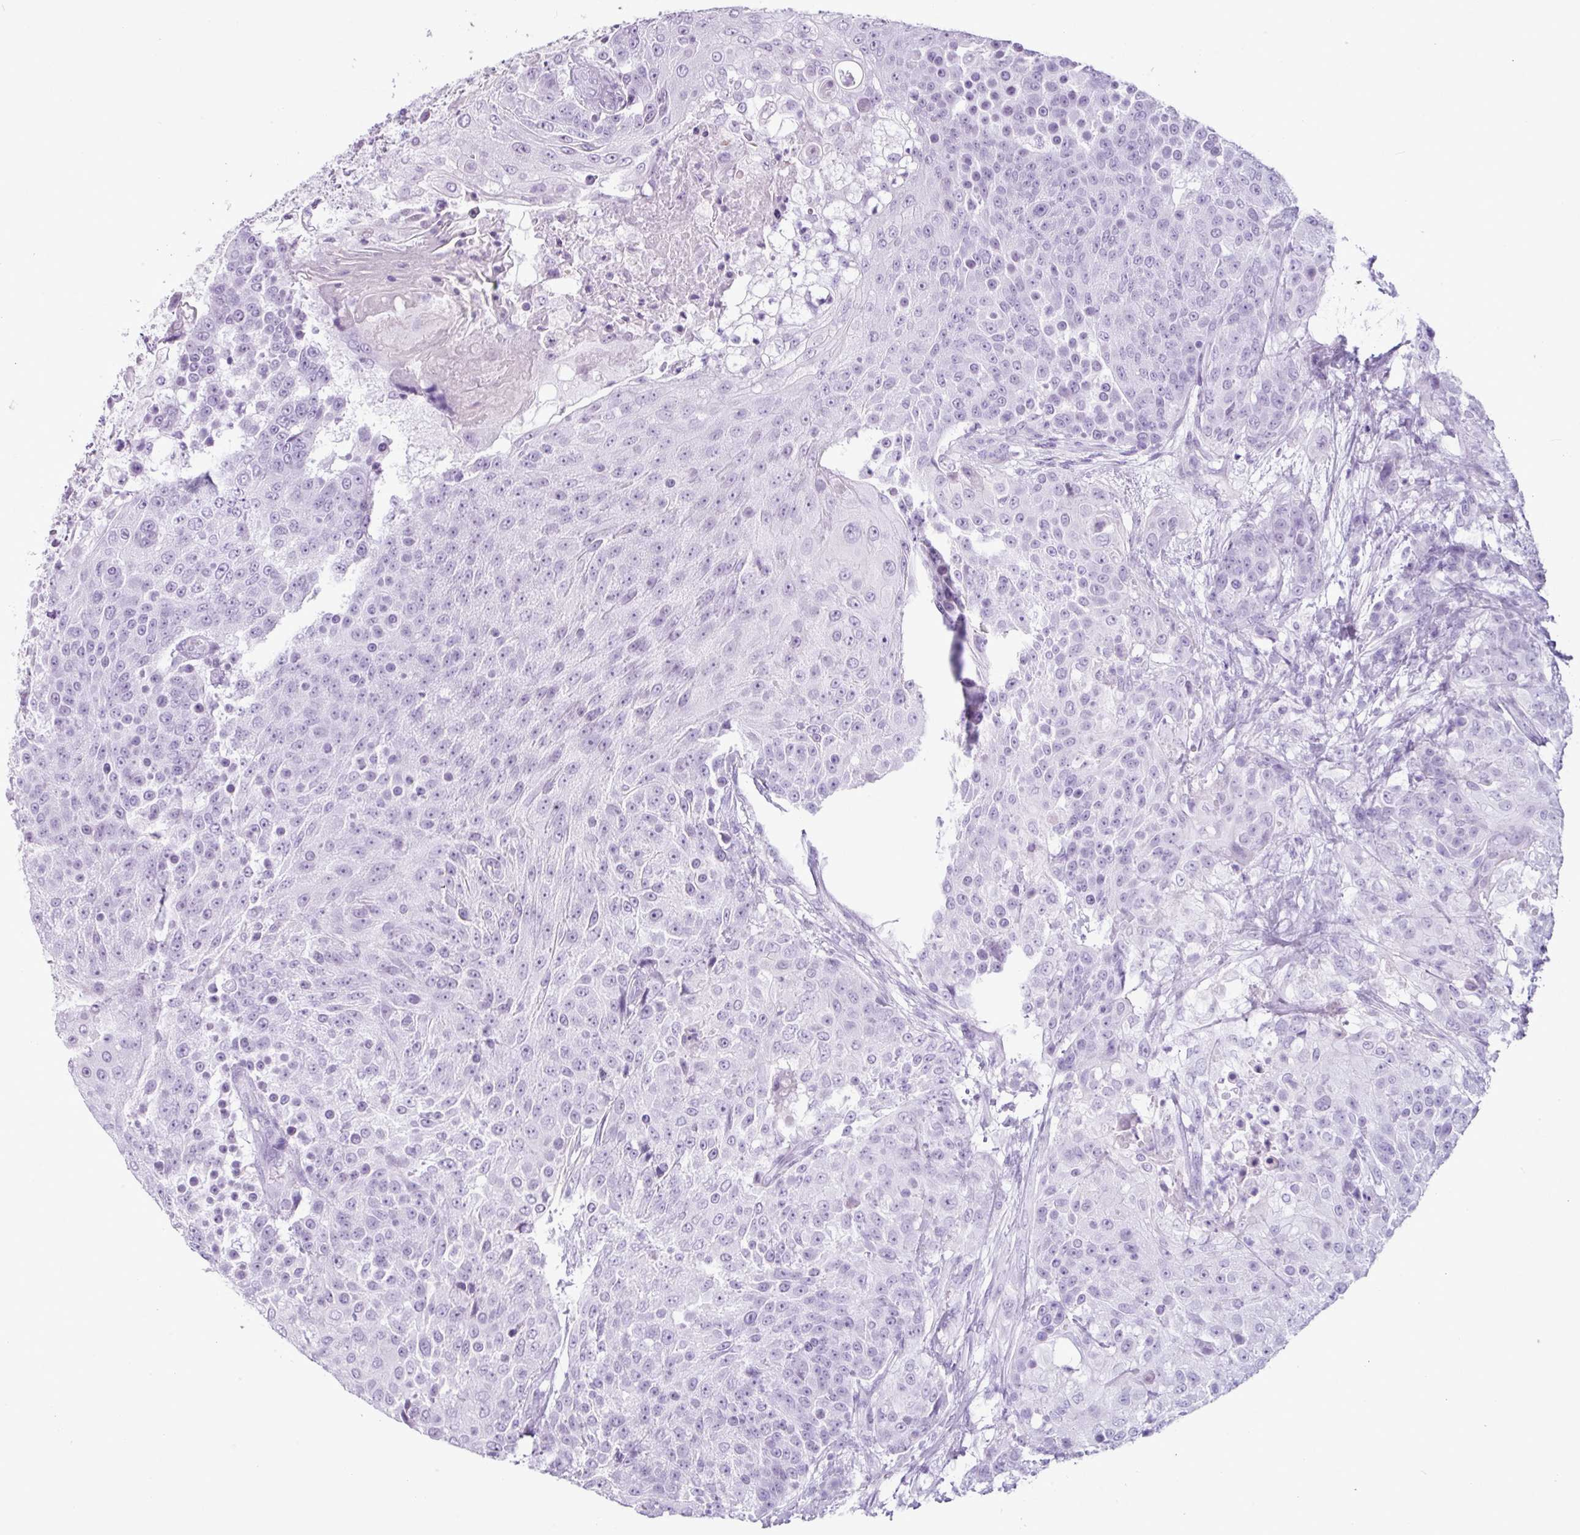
{"staining": {"intensity": "negative", "quantity": "none", "location": "none"}, "tissue": "urothelial cancer", "cell_type": "Tumor cells", "image_type": "cancer", "snomed": [{"axis": "morphology", "description": "Urothelial carcinoma, High grade"}, {"axis": "topography", "description": "Urinary bladder"}], "caption": "Immunohistochemical staining of human high-grade urothelial carcinoma exhibits no significant staining in tumor cells.", "gene": "SCT", "patient": {"sex": "female", "age": 63}}